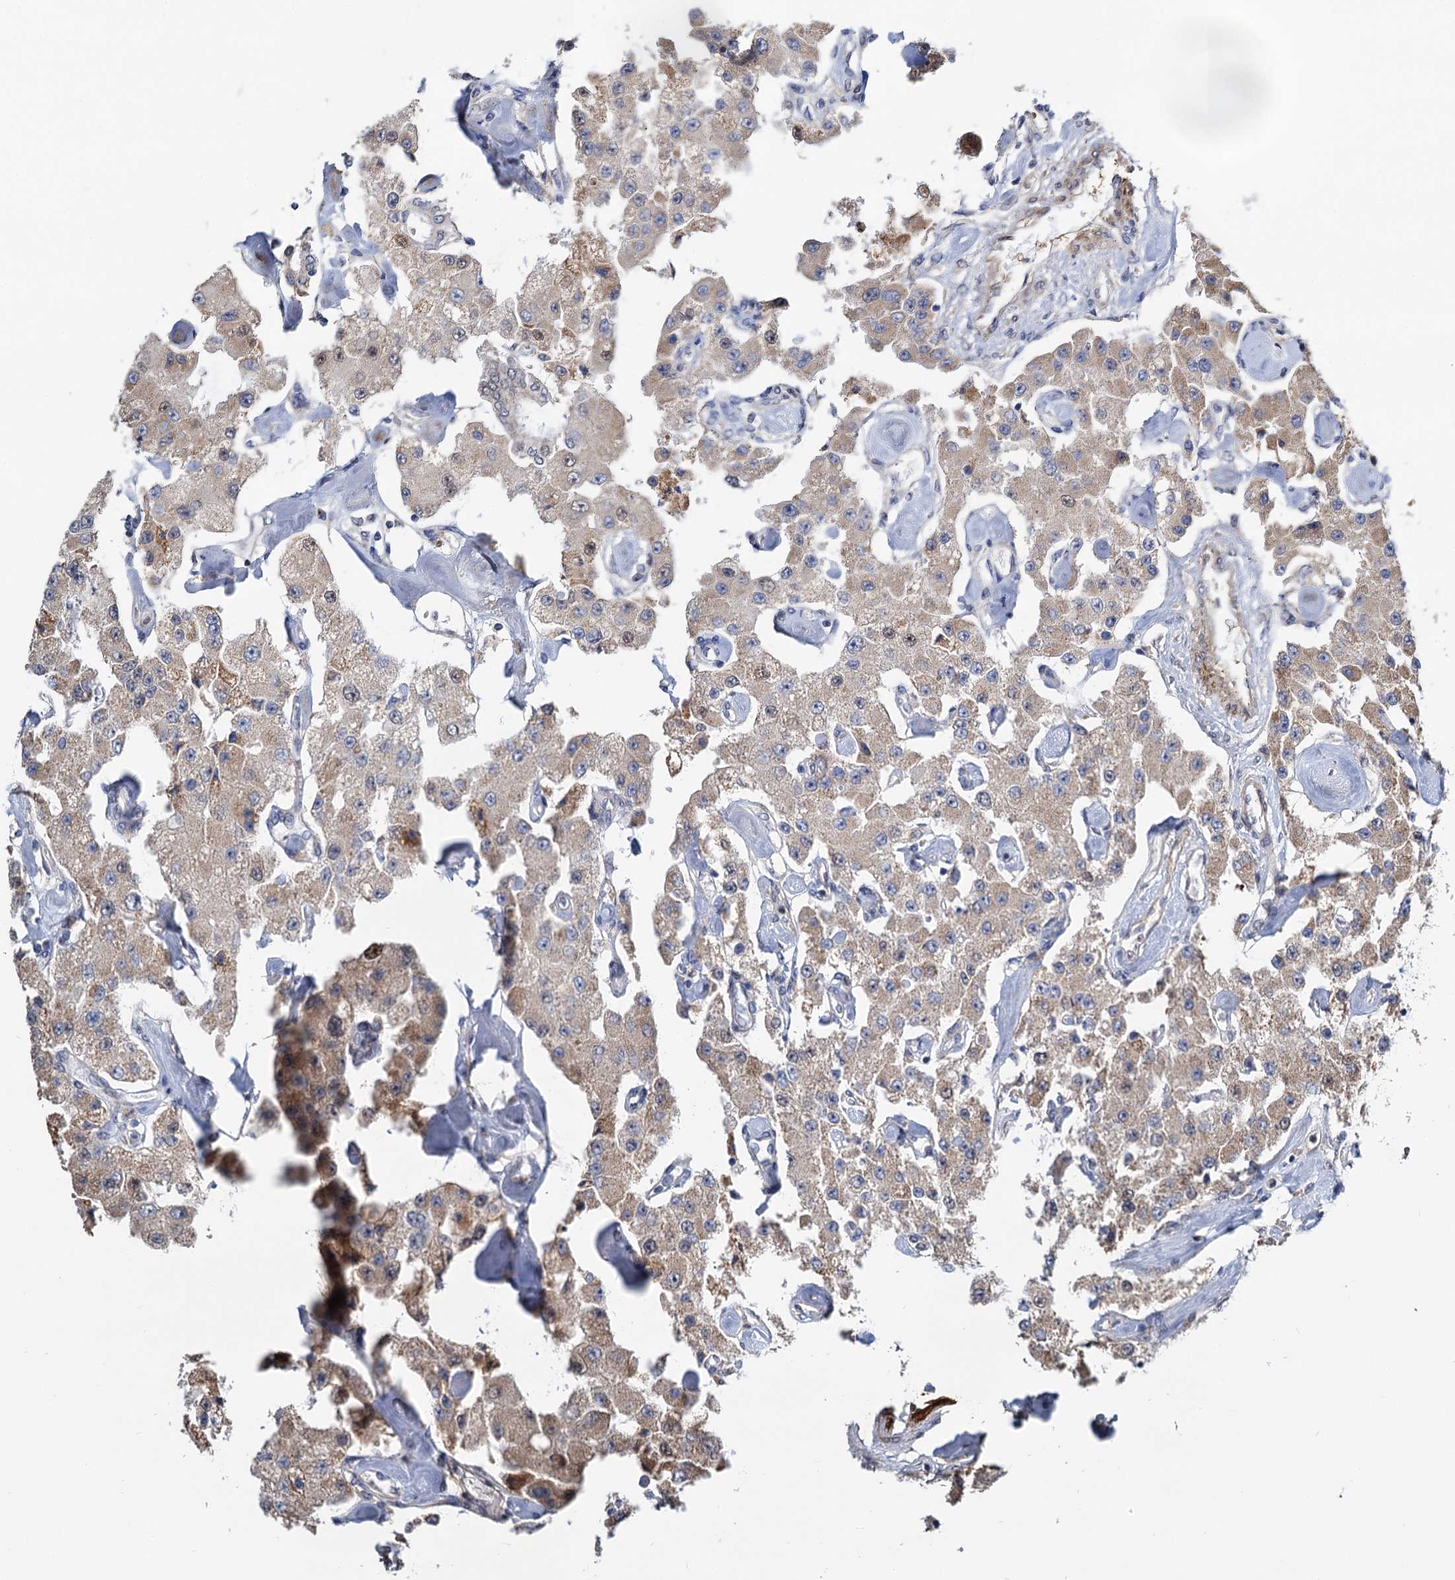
{"staining": {"intensity": "weak", "quantity": ">75%", "location": "cytoplasmic/membranous"}, "tissue": "carcinoid", "cell_type": "Tumor cells", "image_type": "cancer", "snomed": [{"axis": "morphology", "description": "Carcinoid, malignant, NOS"}, {"axis": "topography", "description": "Pancreas"}], "caption": "The micrograph displays staining of malignant carcinoid, revealing weak cytoplasmic/membranous protein expression (brown color) within tumor cells.", "gene": "ALKBH7", "patient": {"sex": "male", "age": 41}}